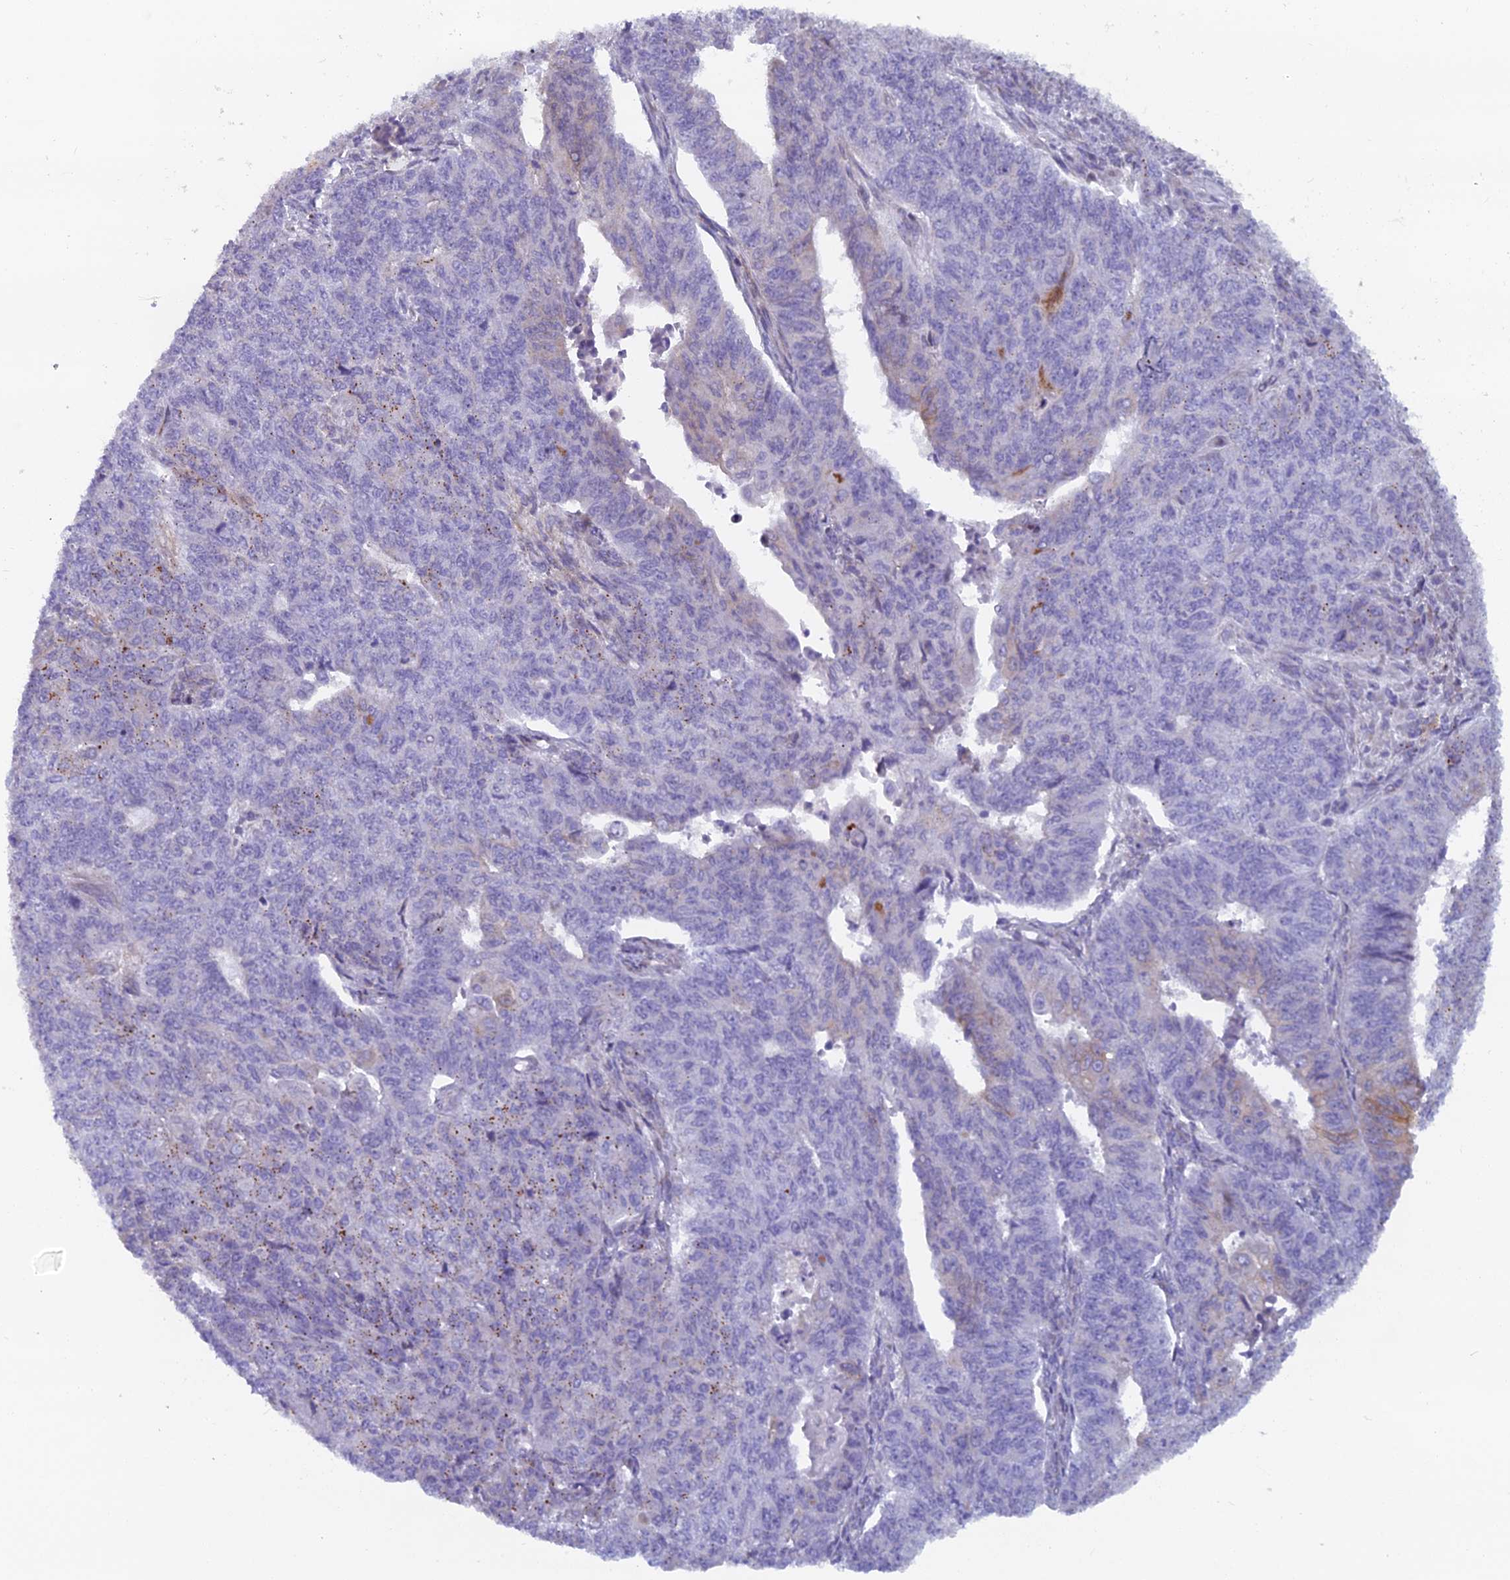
{"staining": {"intensity": "negative", "quantity": "none", "location": "none"}, "tissue": "endometrial cancer", "cell_type": "Tumor cells", "image_type": "cancer", "snomed": [{"axis": "morphology", "description": "Adenocarcinoma, NOS"}, {"axis": "topography", "description": "Endometrium"}], "caption": "IHC of endometrial cancer (adenocarcinoma) displays no staining in tumor cells.", "gene": "B9D2", "patient": {"sex": "female", "age": 32}}